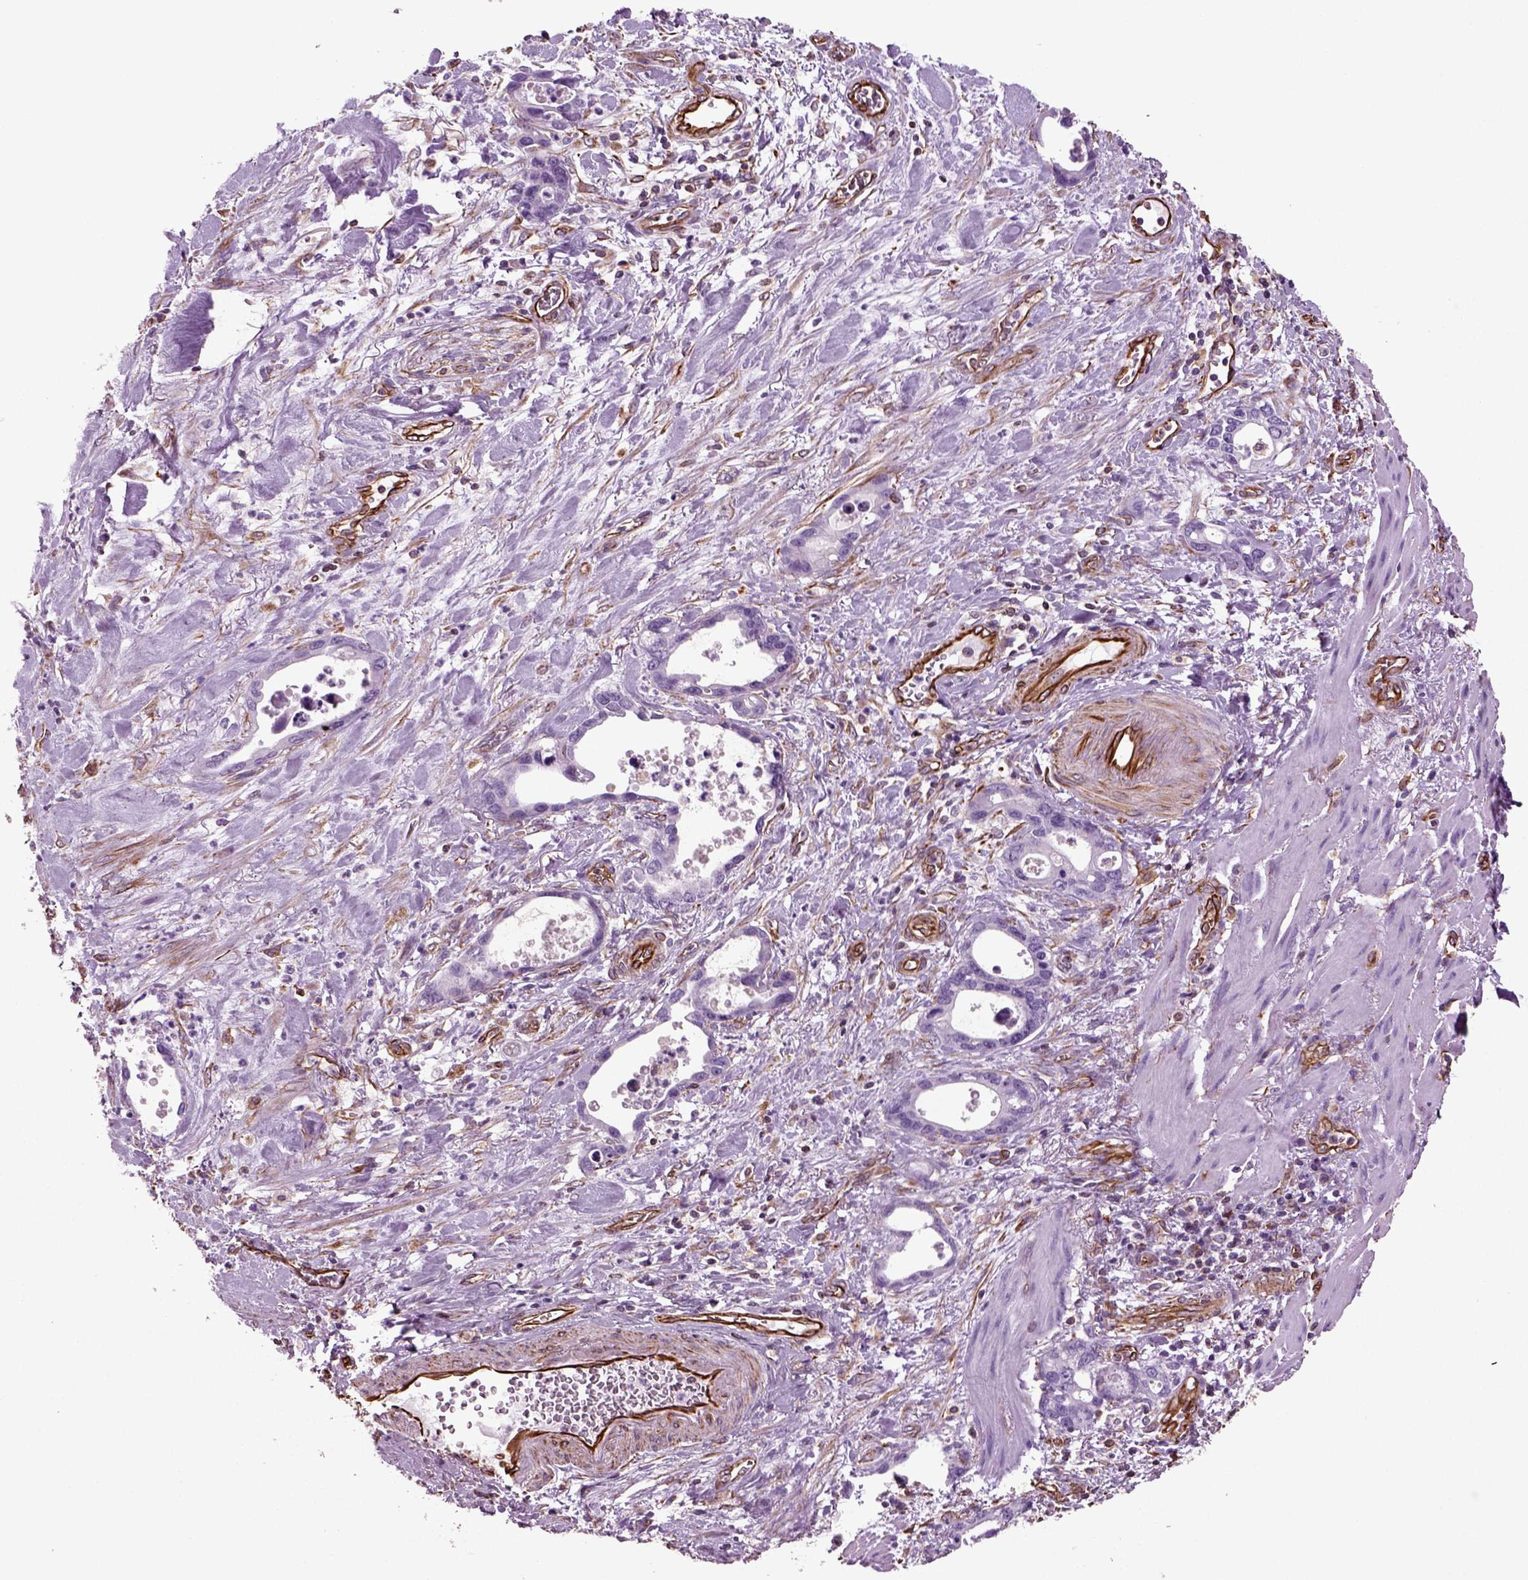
{"staining": {"intensity": "negative", "quantity": "none", "location": "none"}, "tissue": "stomach cancer", "cell_type": "Tumor cells", "image_type": "cancer", "snomed": [{"axis": "morphology", "description": "Normal tissue, NOS"}, {"axis": "morphology", "description": "Adenocarcinoma, NOS"}, {"axis": "topography", "description": "Esophagus"}, {"axis": "topography", "description": "Stomach, upper"}], "caption": "Human adenocarcinoma (stomach) stained for a protein using IHC shows no positivity in tumor cells.", "gene": "ACER3", "patient": {"sex": "male", "age": 74}}